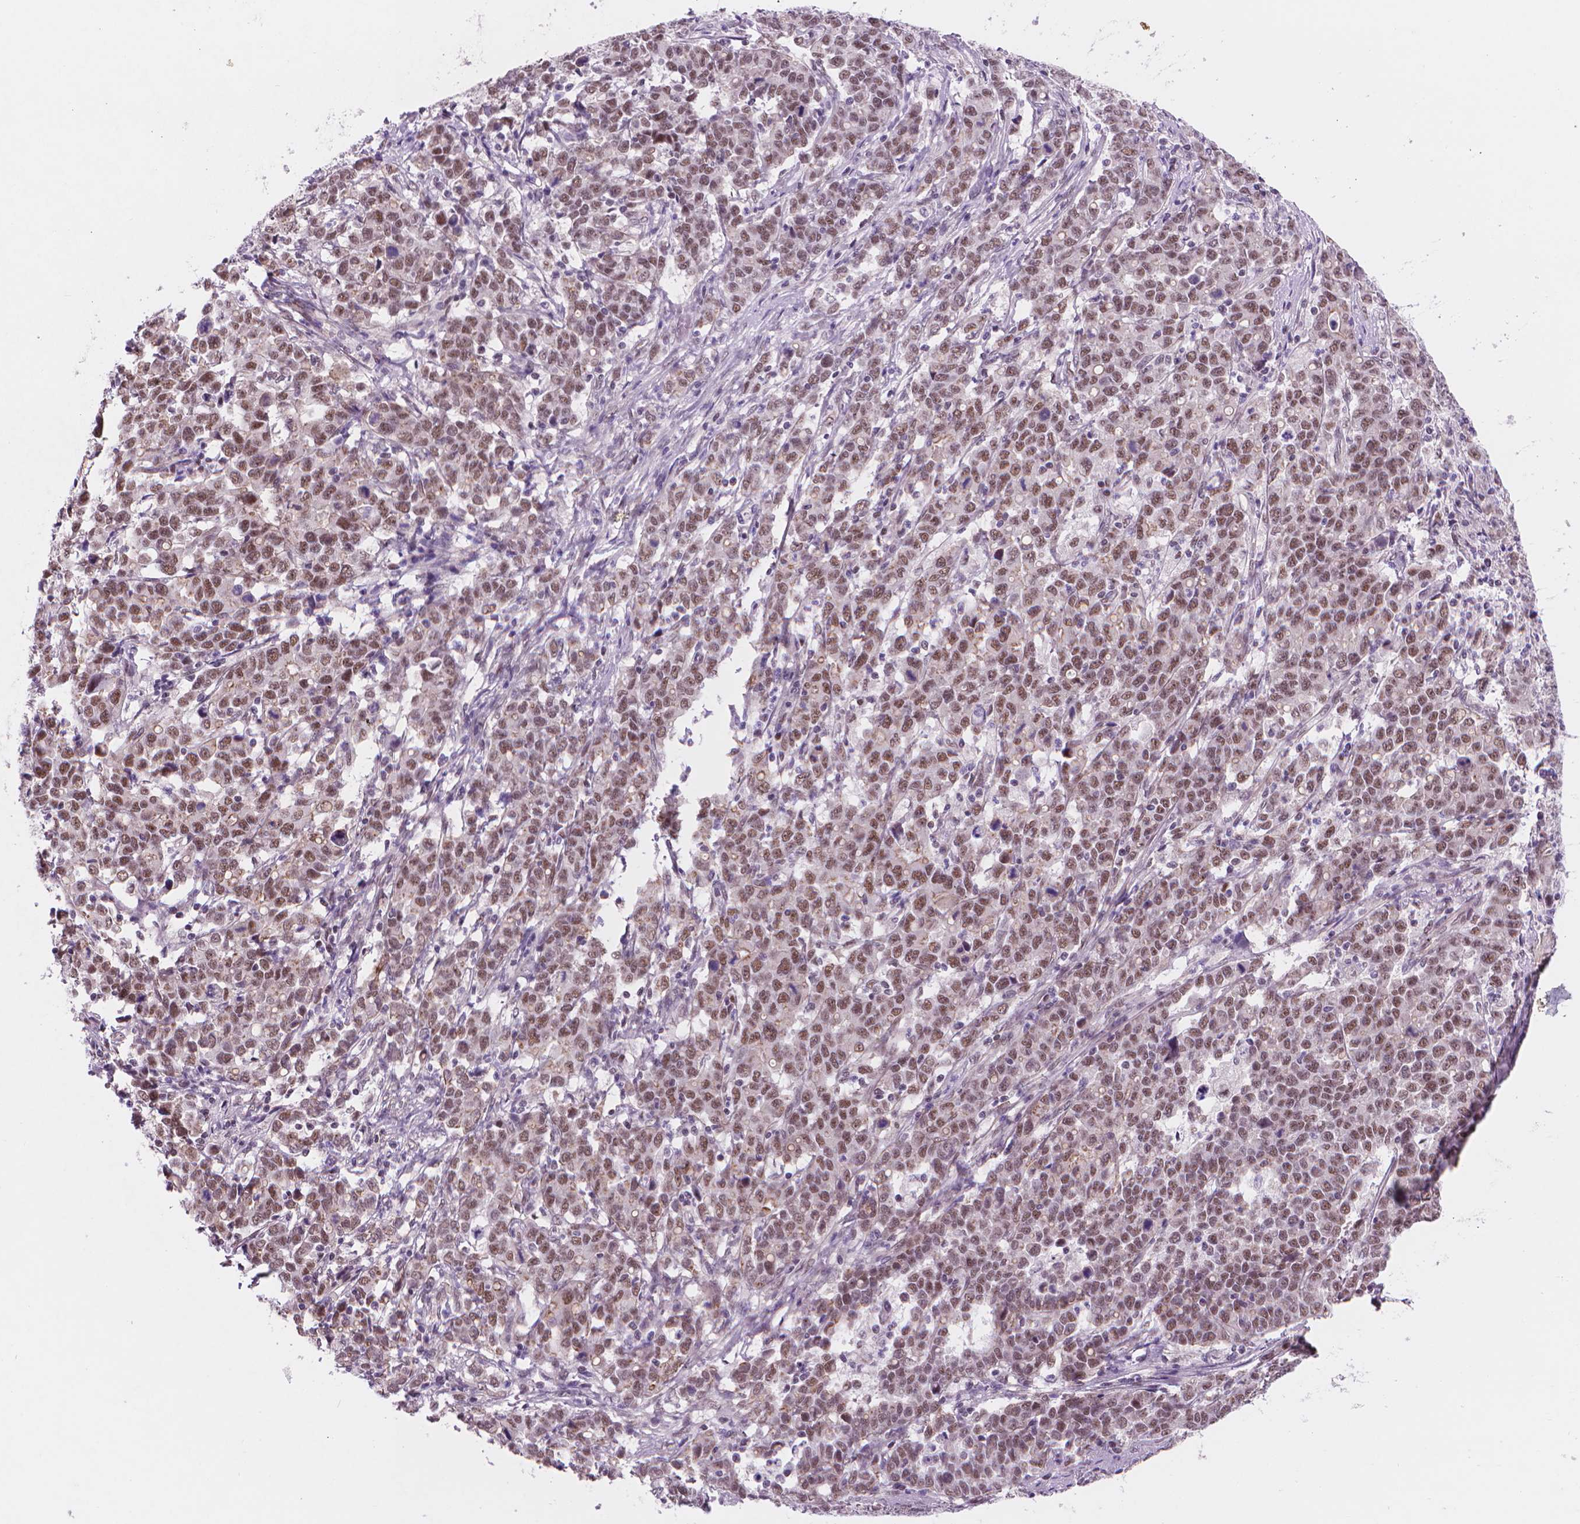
{"staining": {"intensity": "moderate", "quantity": ">75%", "location": "nuclear"}, "tissue": "stomach cancer", "cell_type": "Tumor cells", "image_type": "cancer", "snomed": [{"axis": "morphology", "description": "Adenocarcinoma, NOS"}, {"axis": "topography", "description": "Stomach, upper"}], "caption": "Immunohistochemical staining of human adenocarcinoma (stomach) shows medium levels of moderate nuclear protein expression in about >75% of tumor cells.", "gene": "POLR3D", "patient": {"sex": "male", "age": 69}}